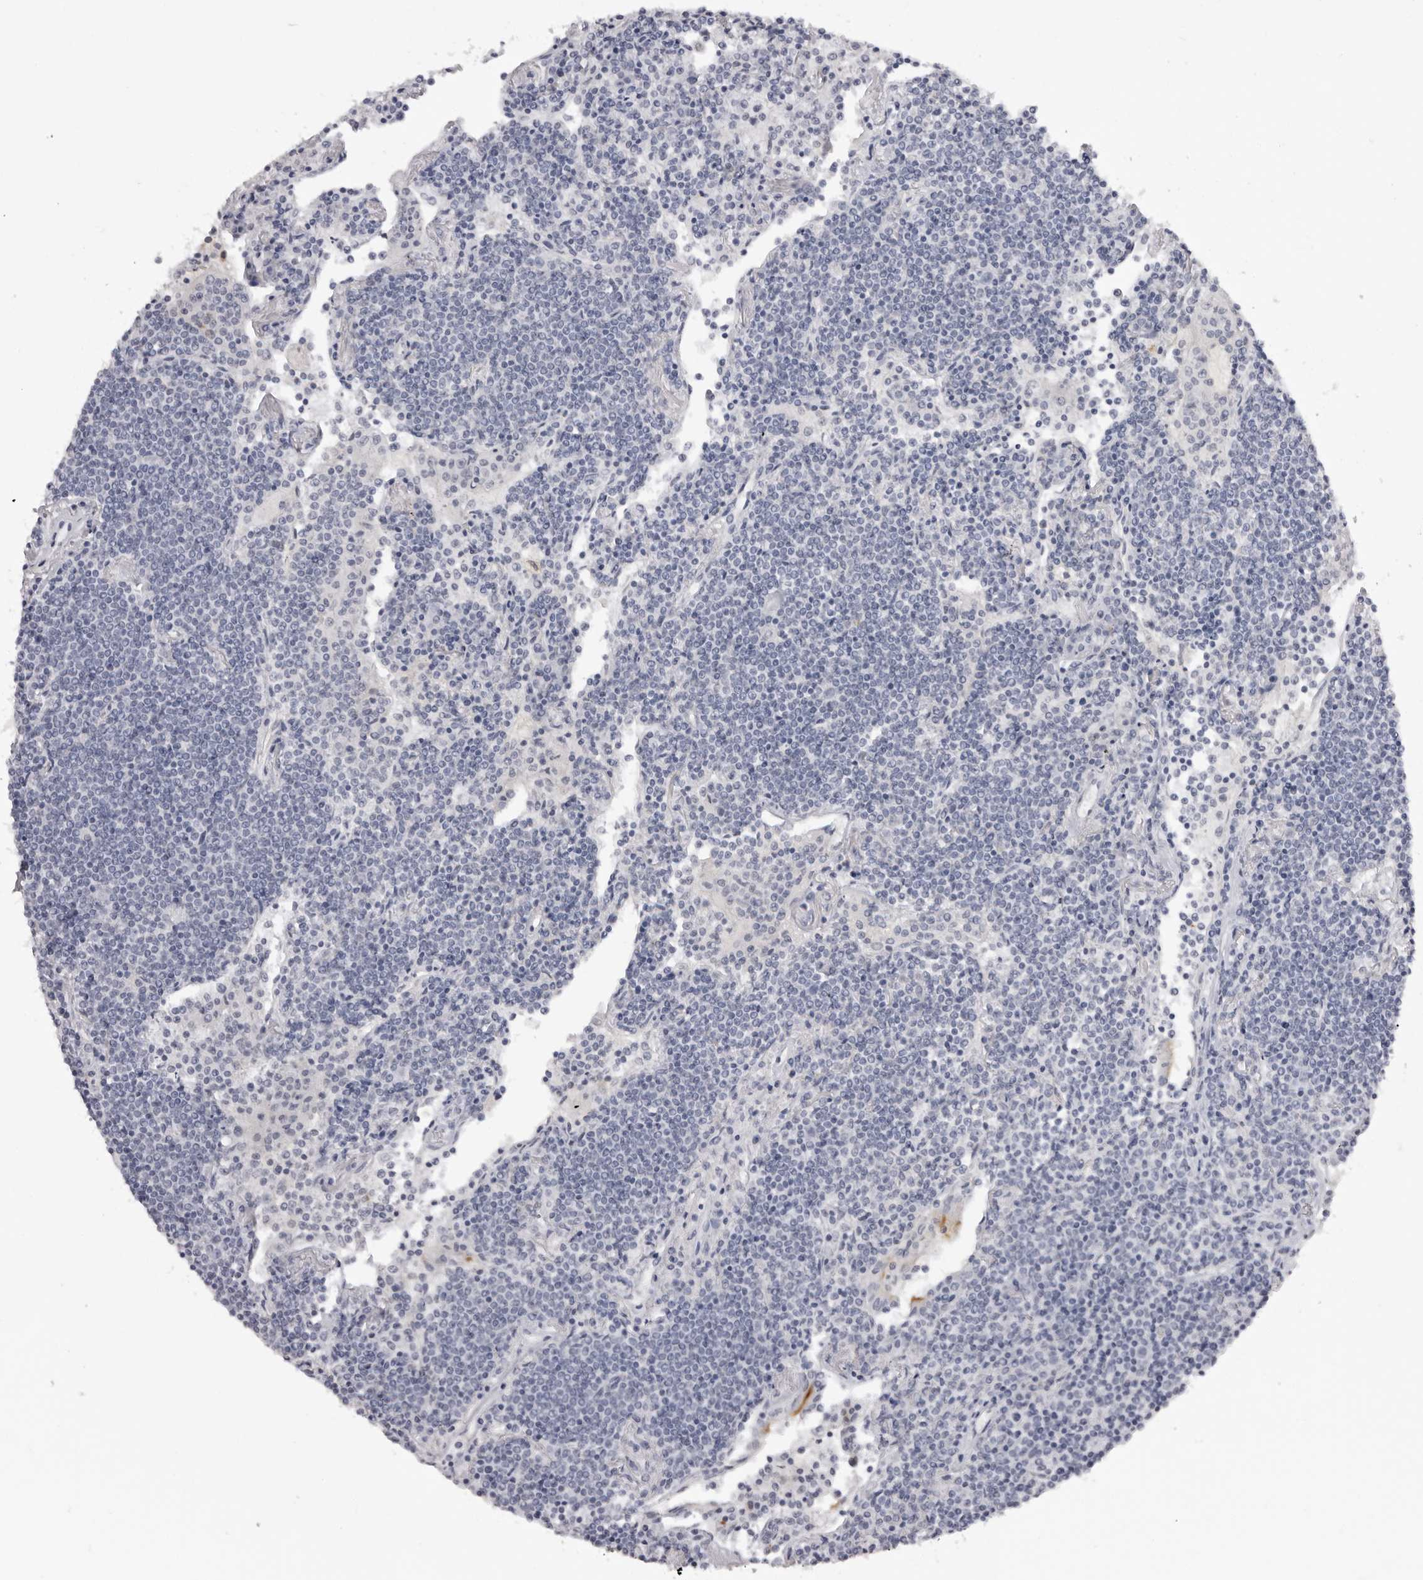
{"staining": {"intensity": "negative", "quantity": "none", "location": "none"}, "tissue": "lymphoma", "cell_type": "Tumor cells", "image_type": "cancer", "snomed": [{"axis": "morphology", "description": "Malignant lymphoma, non-Hodgkin's type, Low grade"}, {"axis": "topography", "description": "Lung"}], "caption": "A histopathology image of human low-grade malignant lymphoma, non-Hodgkin's type is negative for staining in tumor cells.", "gene": "SUGCT", "patient": {"sex": "female", "age": 71}}